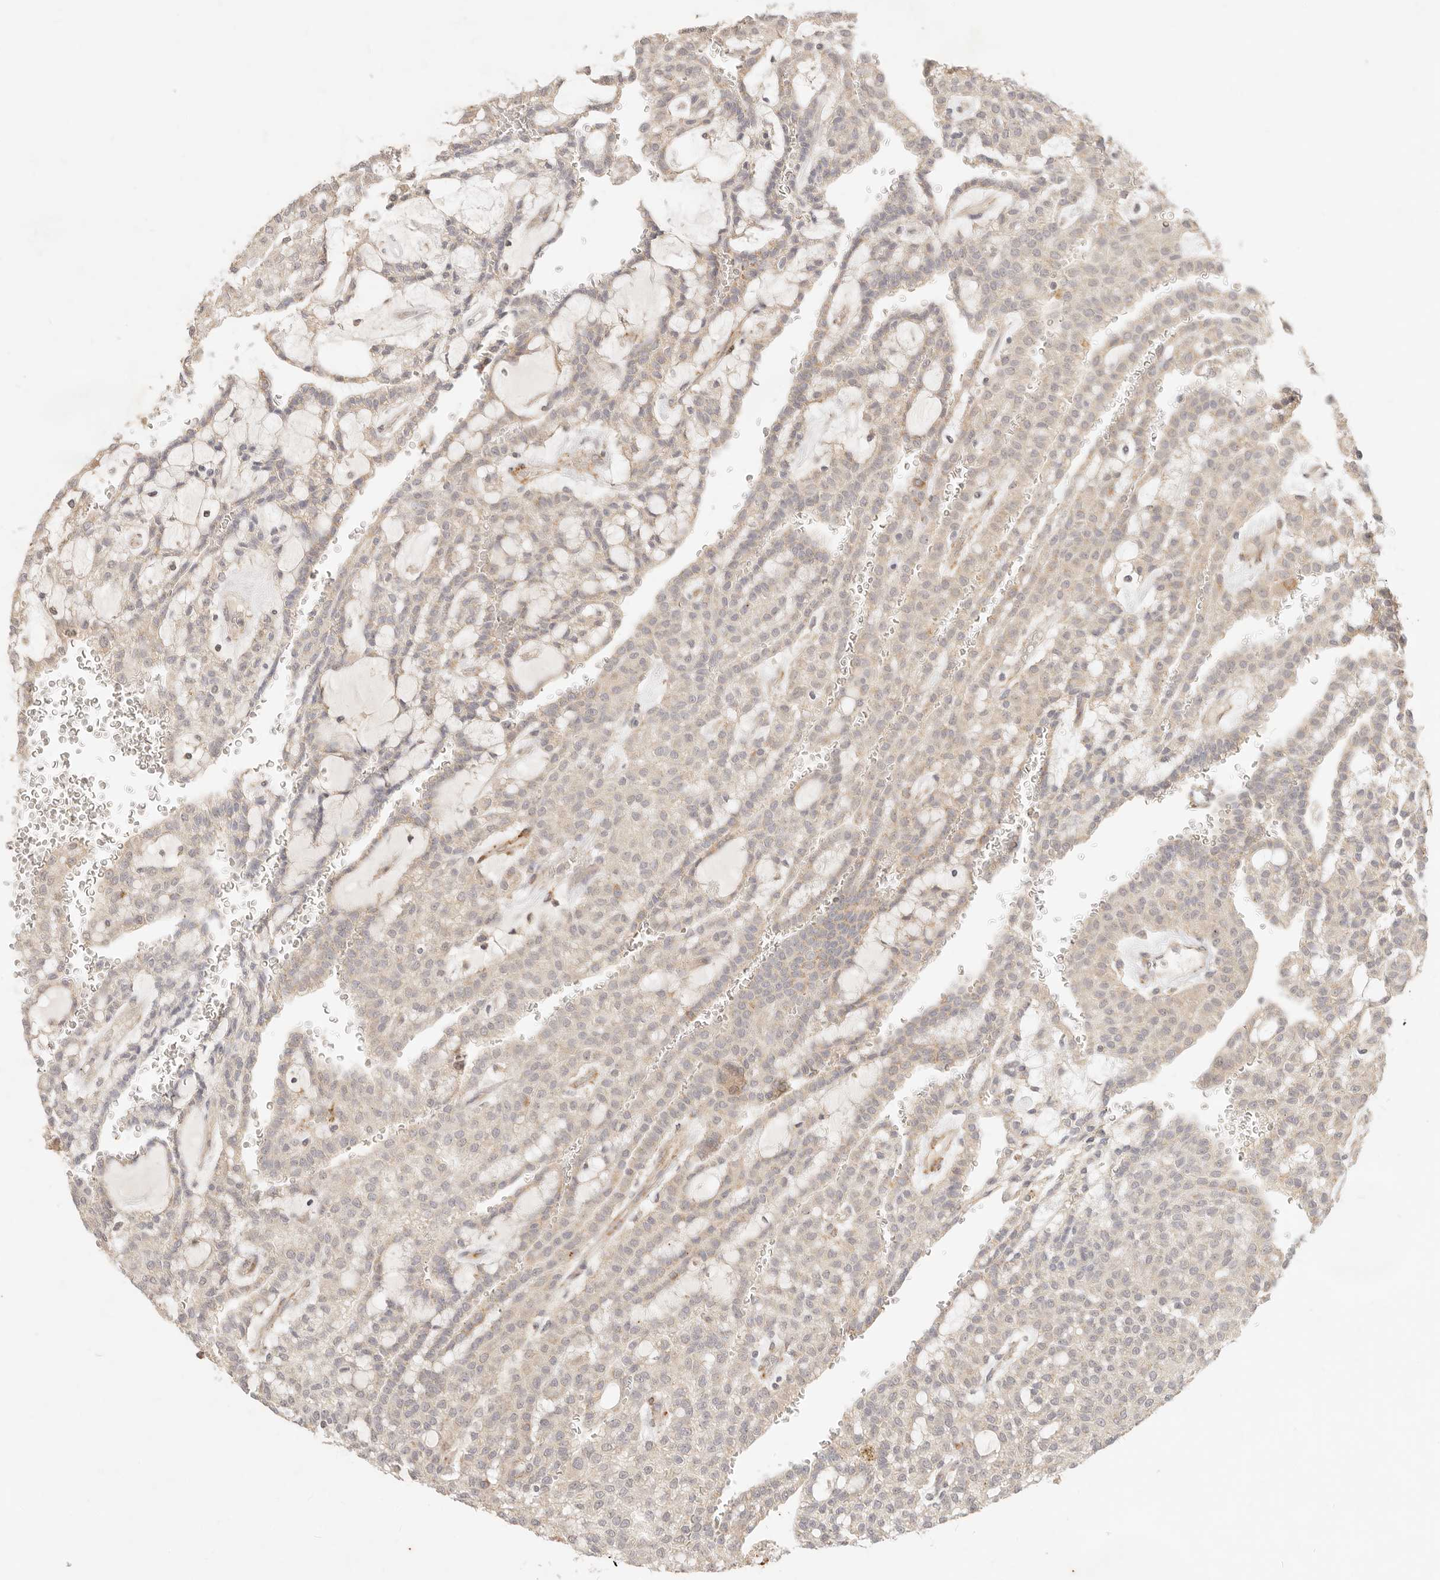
{"staining": {"intensity": "negative", "quantity": "none", "location": "none"}, "tissue": "renal cancer", "cell_type": "Tumor cells", "image_type": "cancer", "snomed": [{"axis": "morphology", "description": "Adenocarcinoma, NOS"}, {"axis": "topography", "description": "Kidney"}], "caption": "Tumor cells show no significant positivity in renal adenocarcinoma.", "gene": "RUBCNL", "patient": {"sex": "male", "age": 63}}